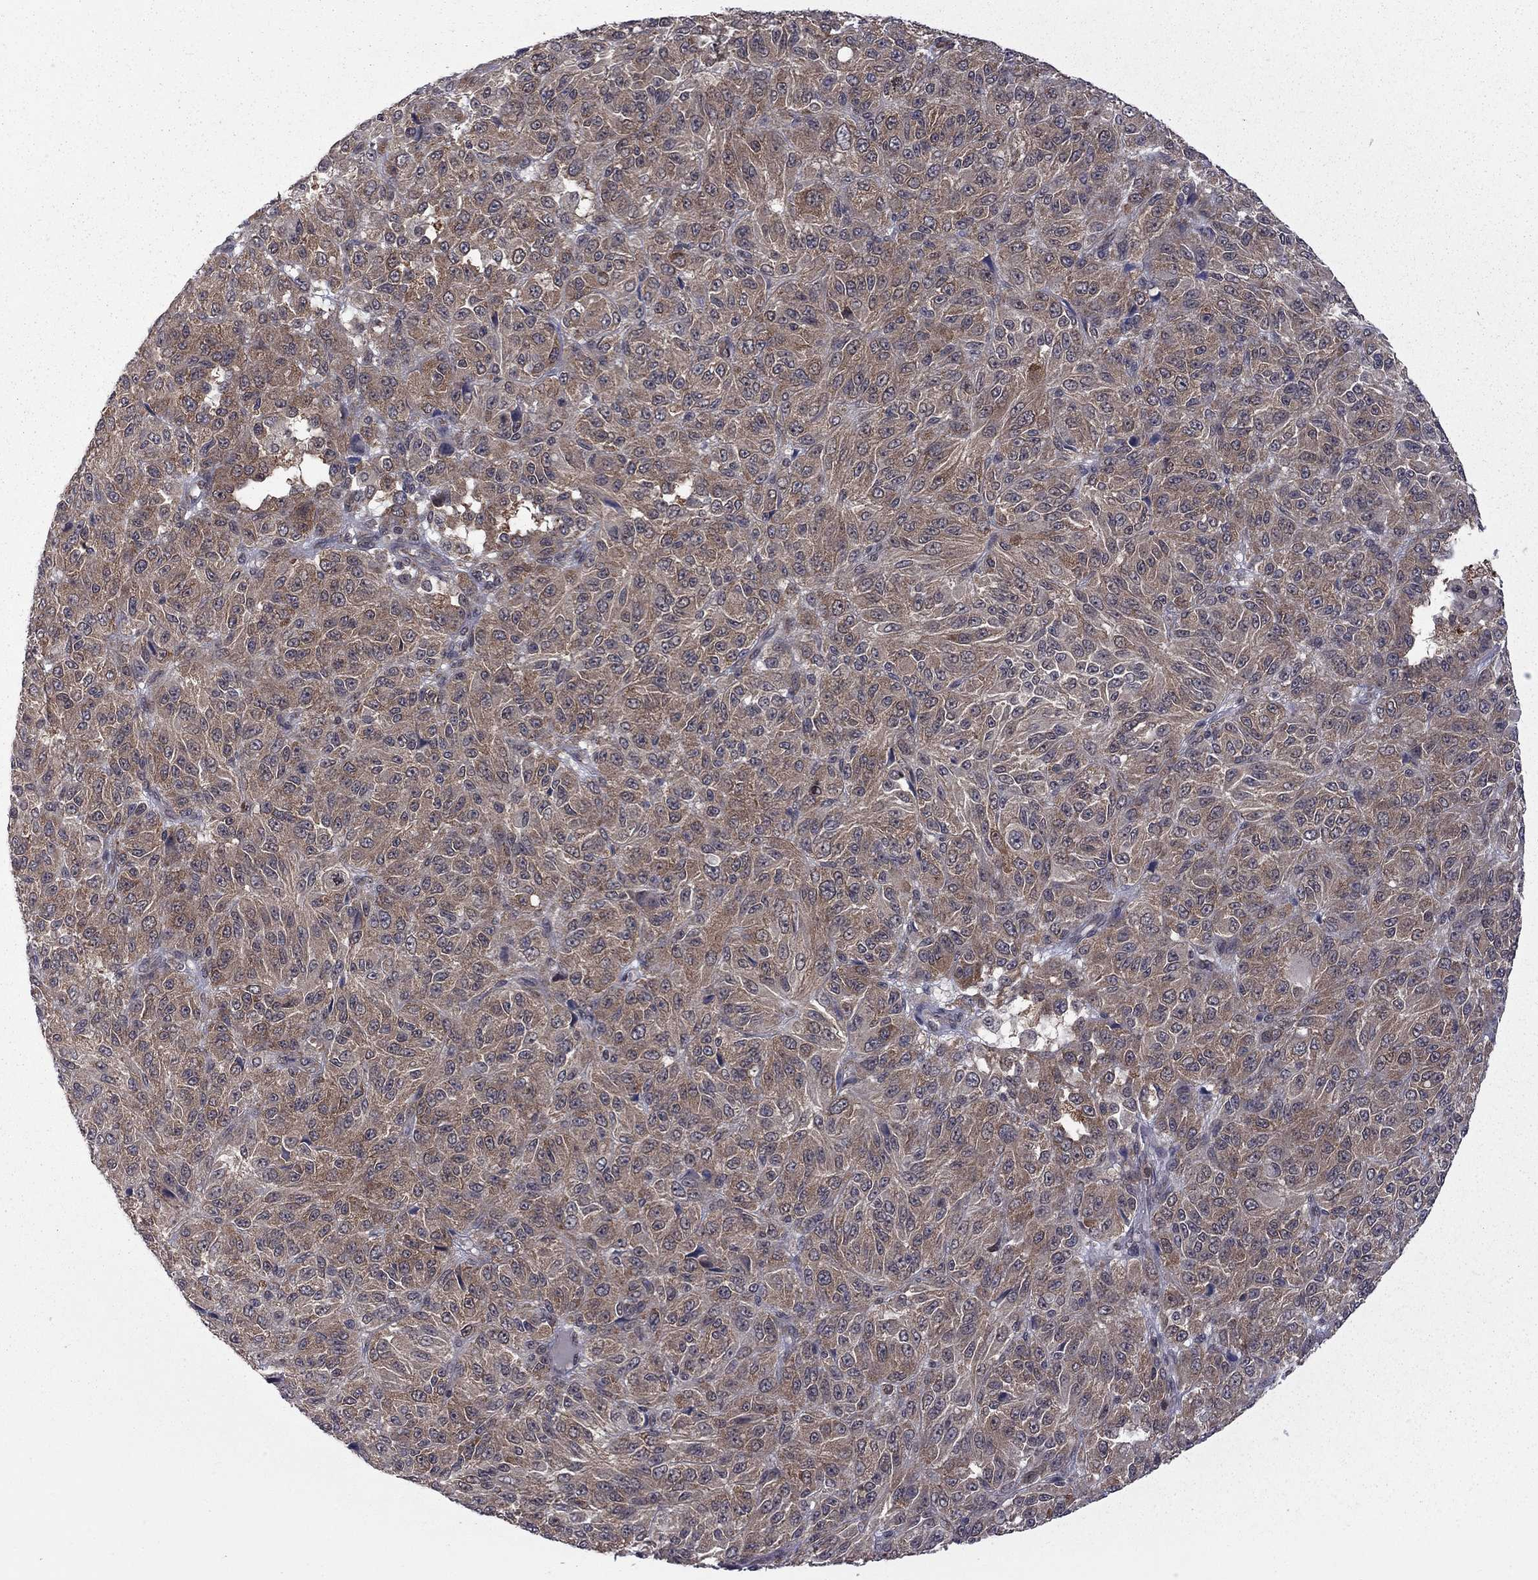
{"staining": {"intensity": "moderate", "quantity": ">75%", "location": "cytoplasmic/membranous"}, "tissue": "melanoma", "cell_type": "Tumor cells", "image_type": "cancer", "snomed": [{"axis": "morphology", "description": "Malignant melanoma, Metastatic site"}, {"axis": "topography", "description": "Brain"}], "caption": "A high-resolution histopathology image shows immunohistochemistry (IHC) staining of melanoma, which demonstrates moderate cytoplasmic/membranous expression in approximately >75% of tumor cells.", "gene": "NAA50", "patient": {"sex": "female", "age": 56}}